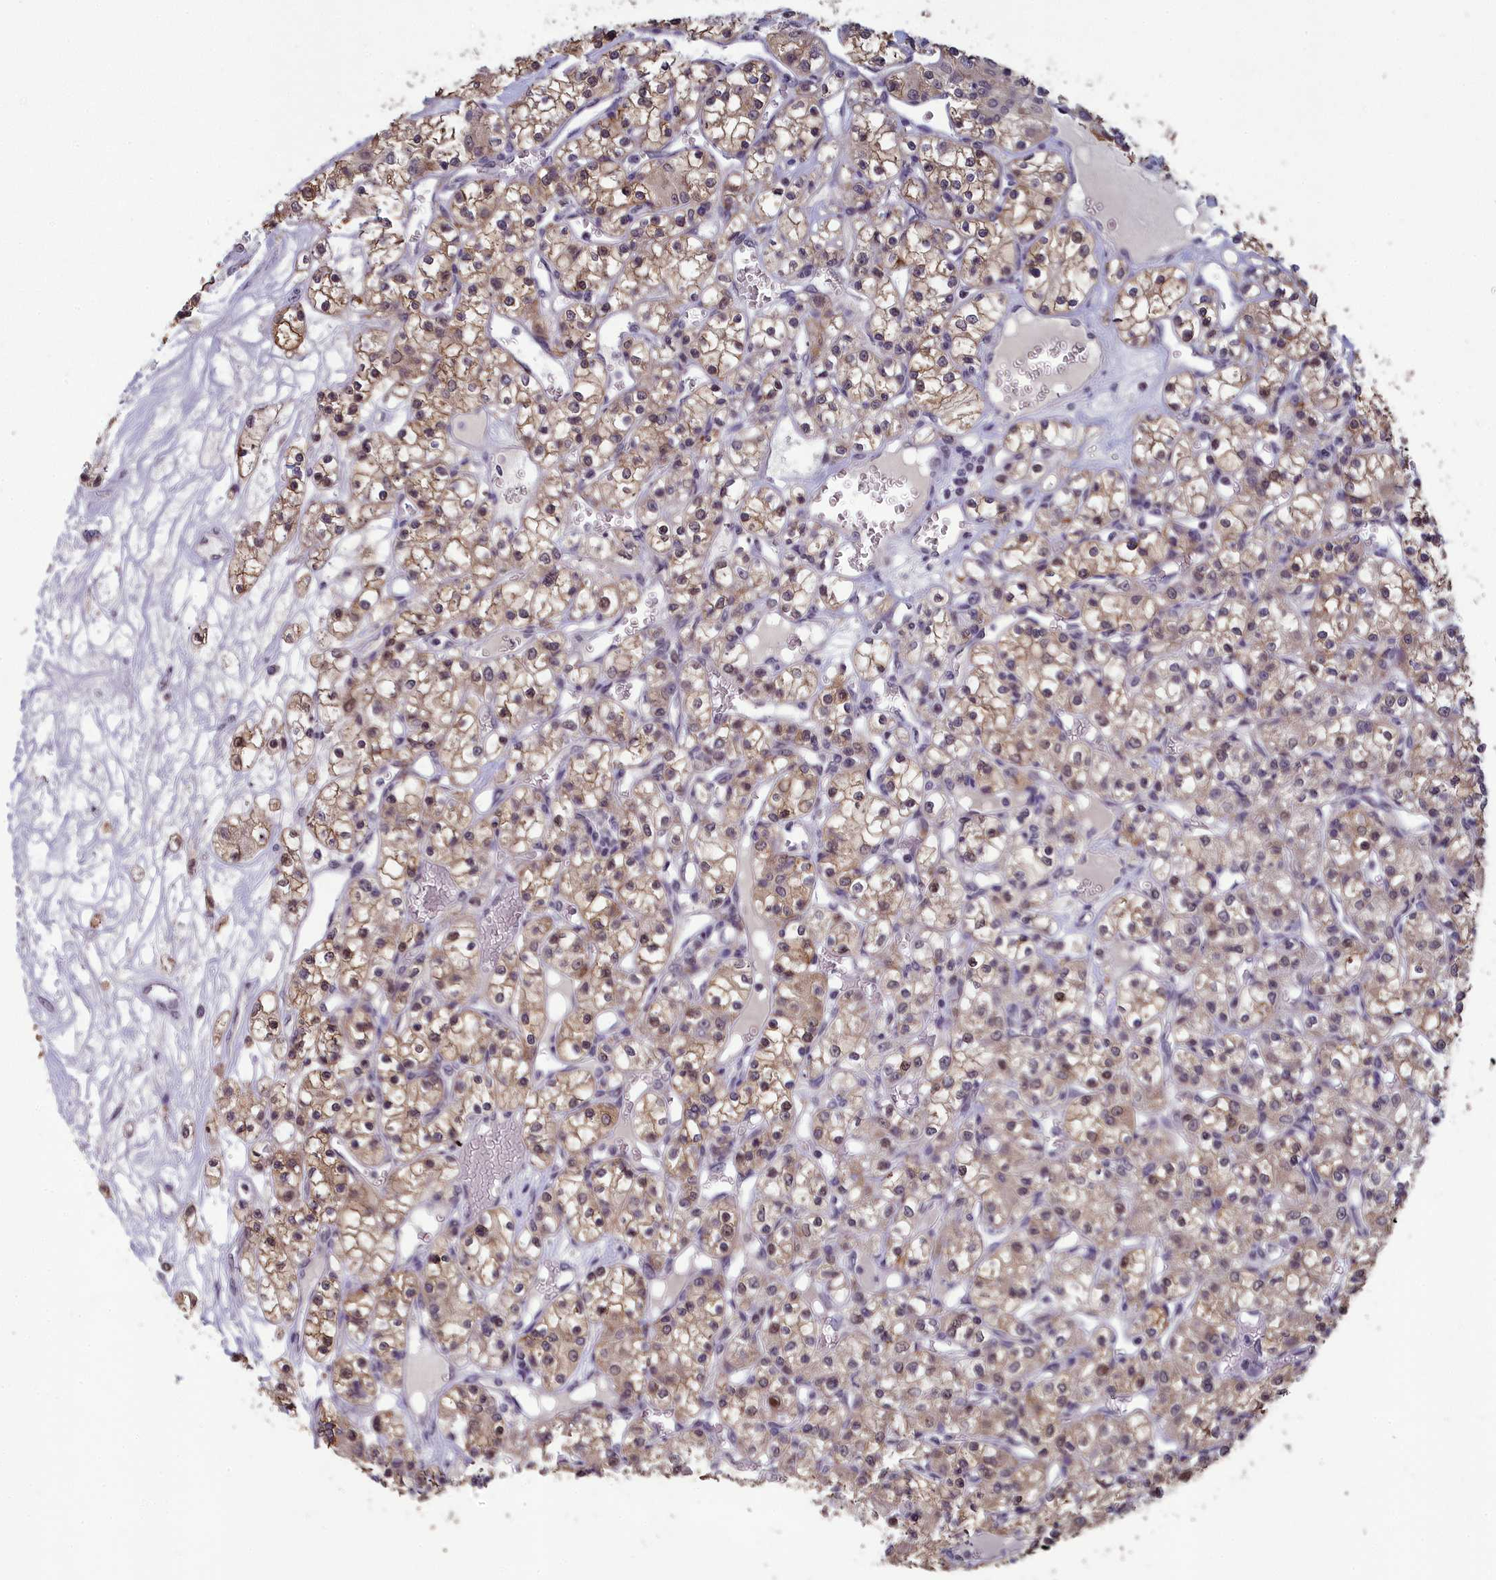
{"staining": {"intensity": "moderate", "quantity": "25%-75%", "location": "cytoplasmic/membranous,nuclear"}, "tissue": "renal cancer", "cell_type": "Tumor cells", "image_type": "cancer", "snomed": [{"axis": "morphology", "description": "Adenocarcinoma, NOS"}, {"axis": "topography", "description": "Kidney"}], "caption": "Protein staining of adenocarcinoma (renal) tissue demonstrates moderate cytoplasmic/membranous and nuclear positivity in about 25%-75% of tumor cells.", "gene": "MT-CO3", "patient": {"sex": "female", "age": 59}}